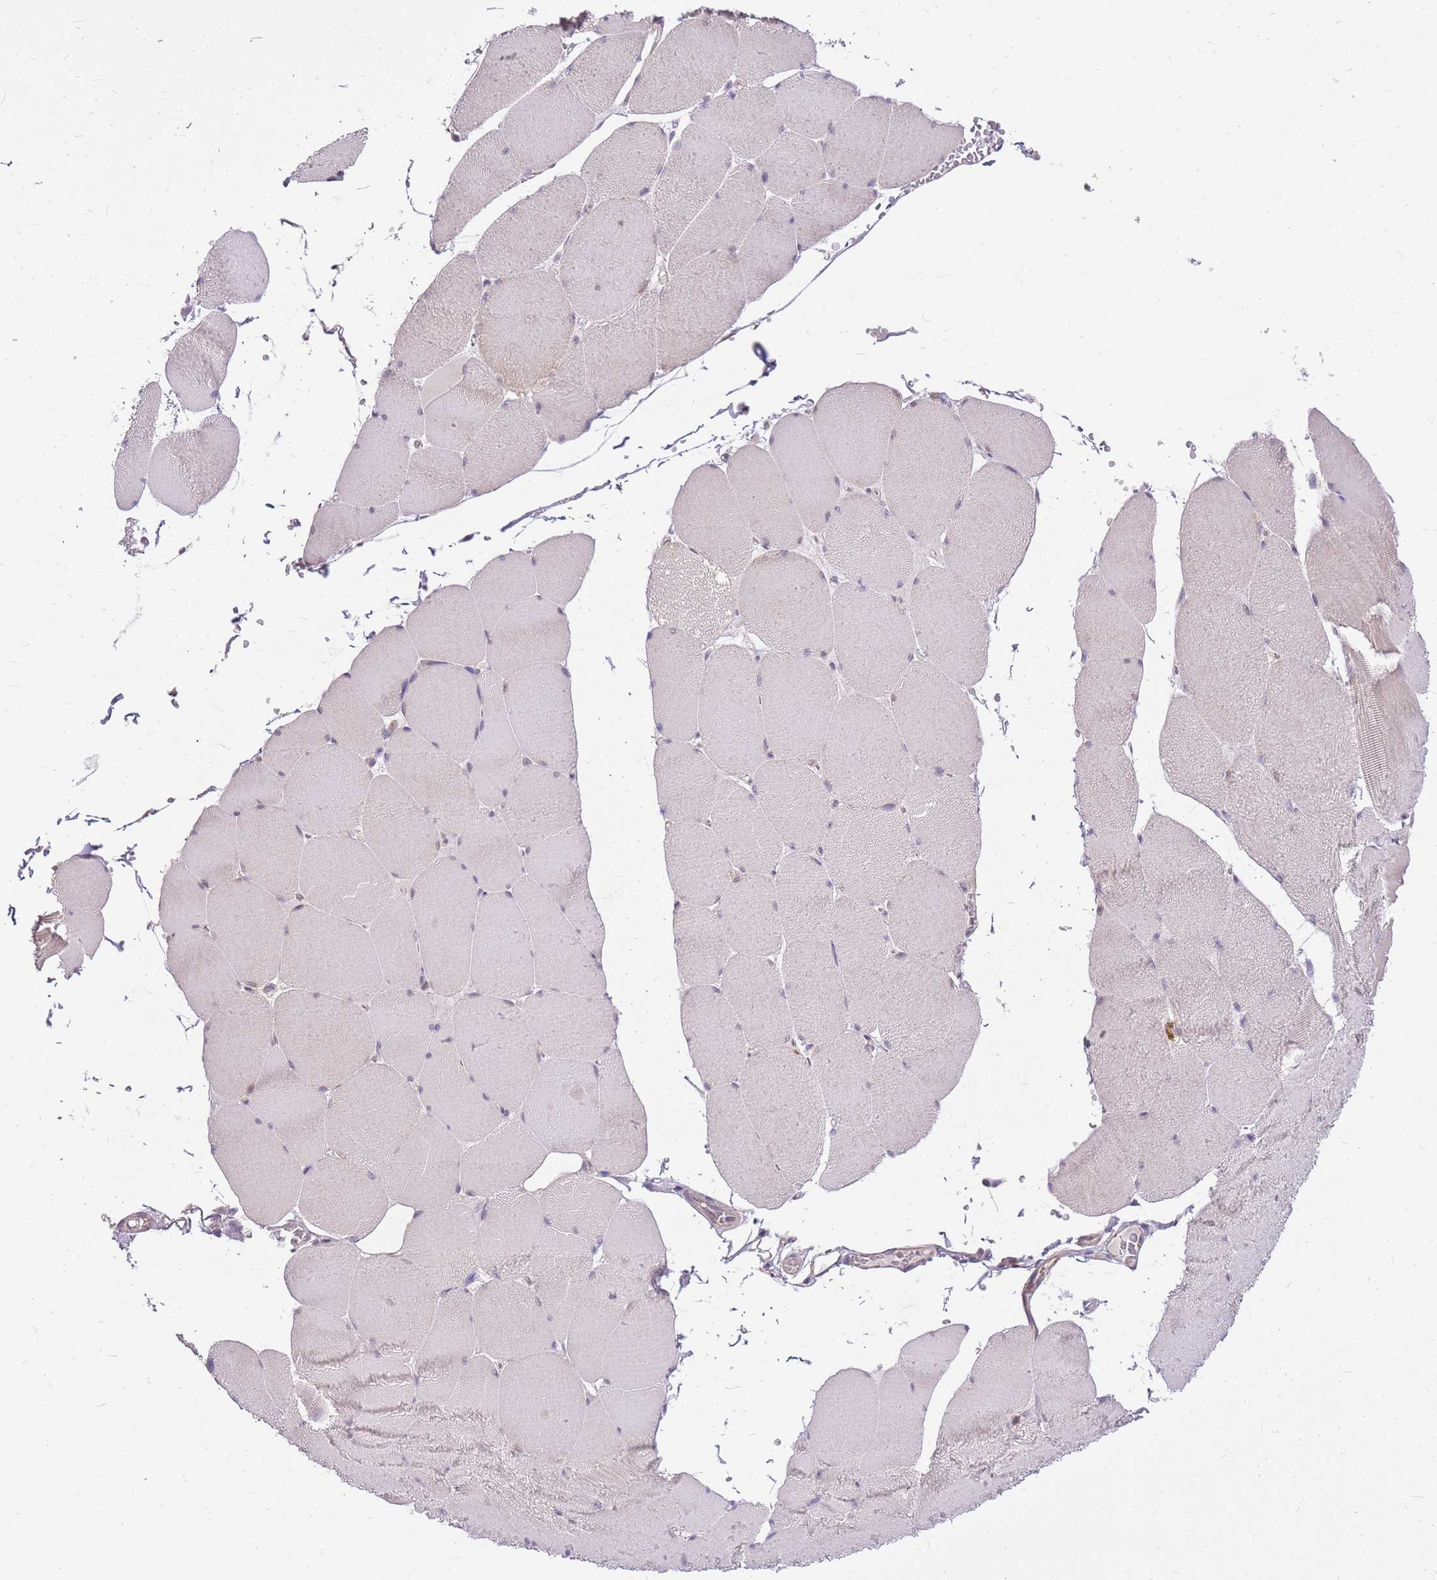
{"staining": {"intensity": "negative", "quantity": "none", "location": "none"}, "tissue": "skeletal muscle", "cell_type": "Myocytes", "image_type": "normal", "snomed": [{"axis": "morphology", "description": "Normal tissue, NOS"}, {"axis": "topography", "description": "Skeletal muscle"}, {"axis": "topography", "description": "Head-Neck"}], "caption": "This photomicrograph is of normal skeletal muscle stained with immunohistochemistry (IHC) to label a protein in brown with the nuclei are counter-stained blue. There is no staining in myocytes. (Stains: DAB immunohistochemistry (IHC) with hematoxylin counter stain, Microscopy: brightfield microscopy at high magnification).", "gene": "CLBA1", "patient": {"sex": "male", "age": 66}}